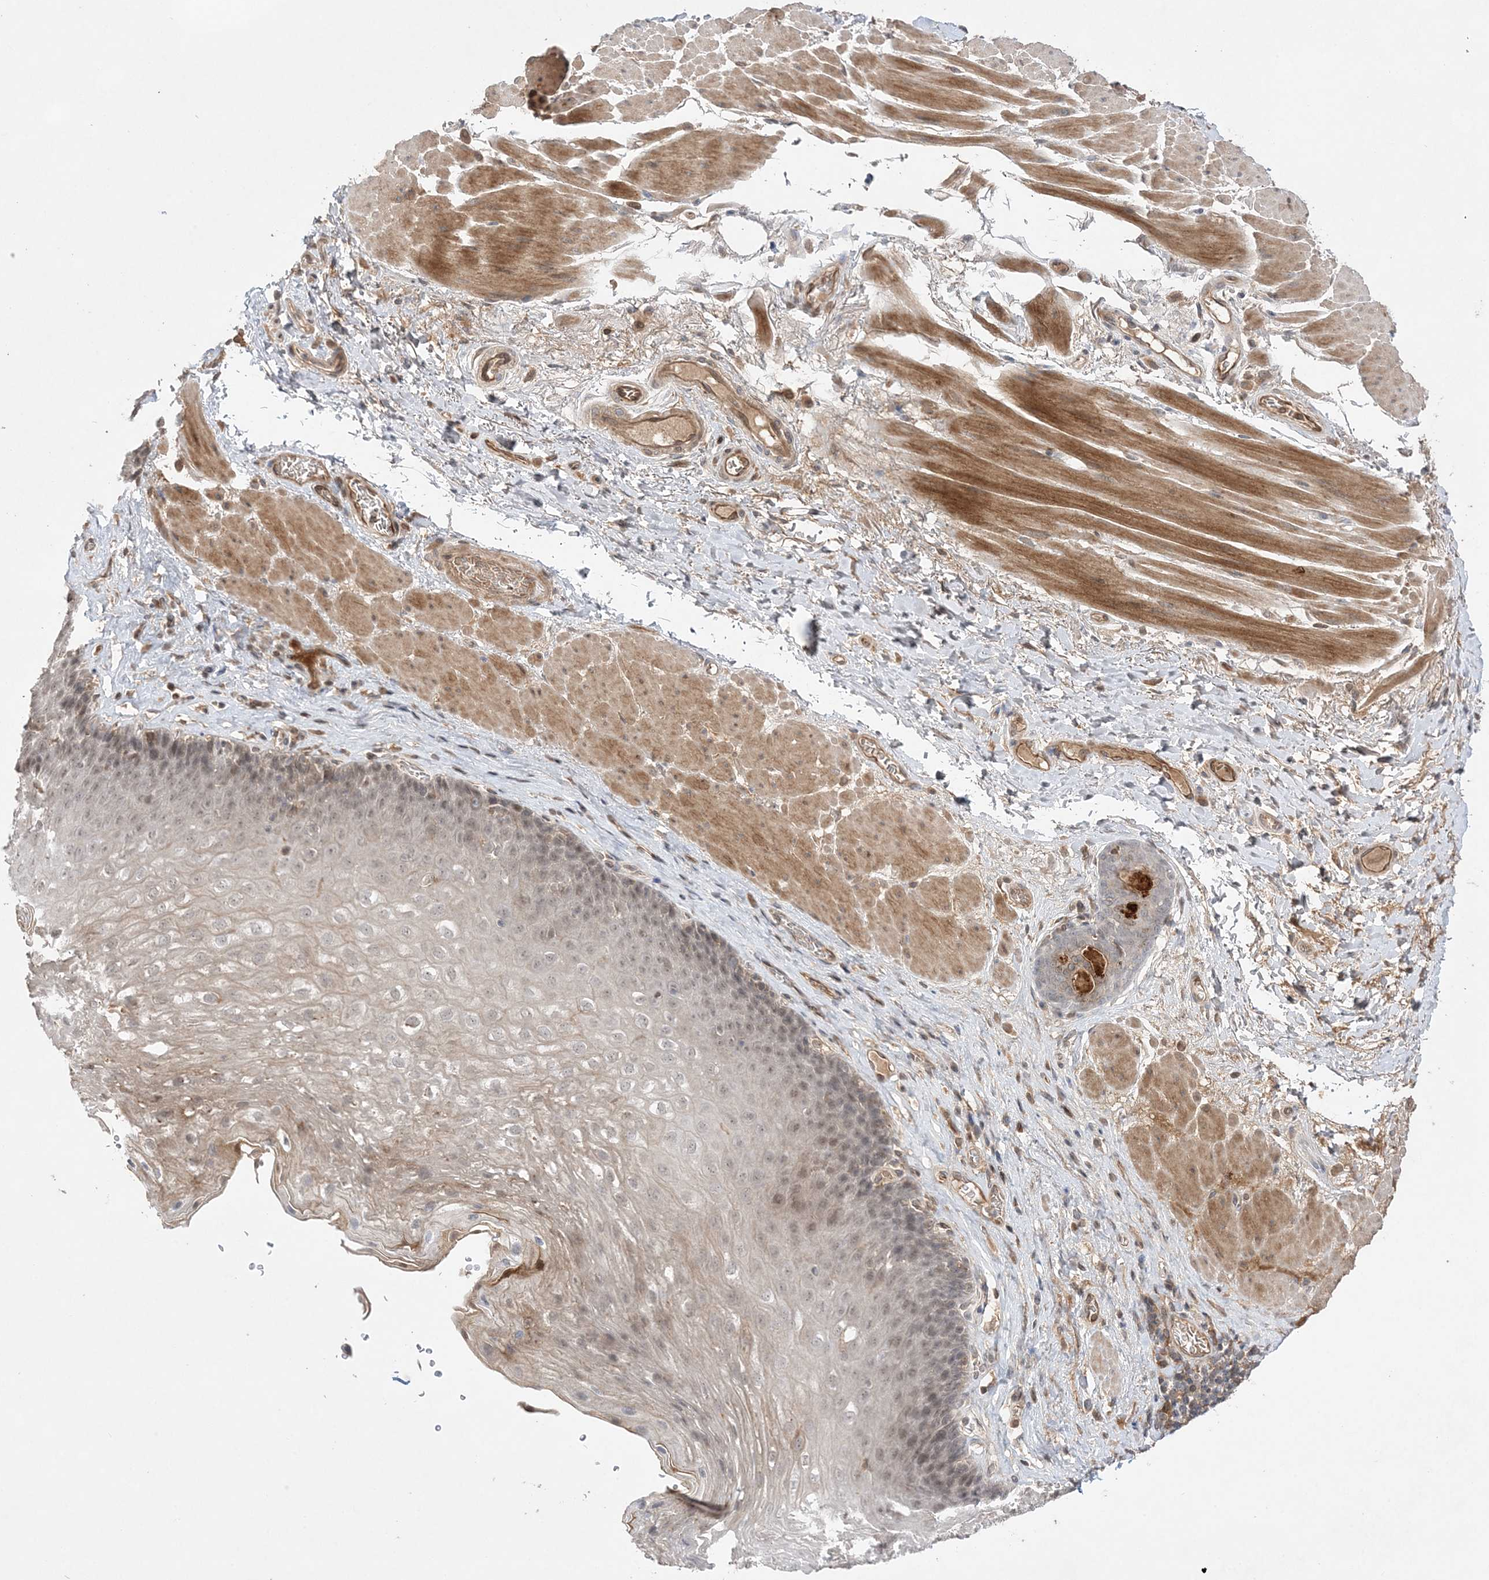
{"staining": {"intensity": "weak", "quantity": "25%-75%", "location": "cytoplasmic/membranous,nuclear"}, "tissue": "esophagus", "cell_type": "Squamous epithelial cells", "image_type": "normal", "snomed": [{"axis": "morphology", "description": "Normal tissue, NOS"}, {"axis": "topography", "description": "Esophagus"}], "caption": "Weak cytoplasmic/membranous,nuclear positivity for a protein is seen in approximately 25%-75% of squamous epithelial cells of benign esophagus using immunohistochemistry.", "gene": "TMEM132B", "patient": {"sex": "female", "age": 66}}